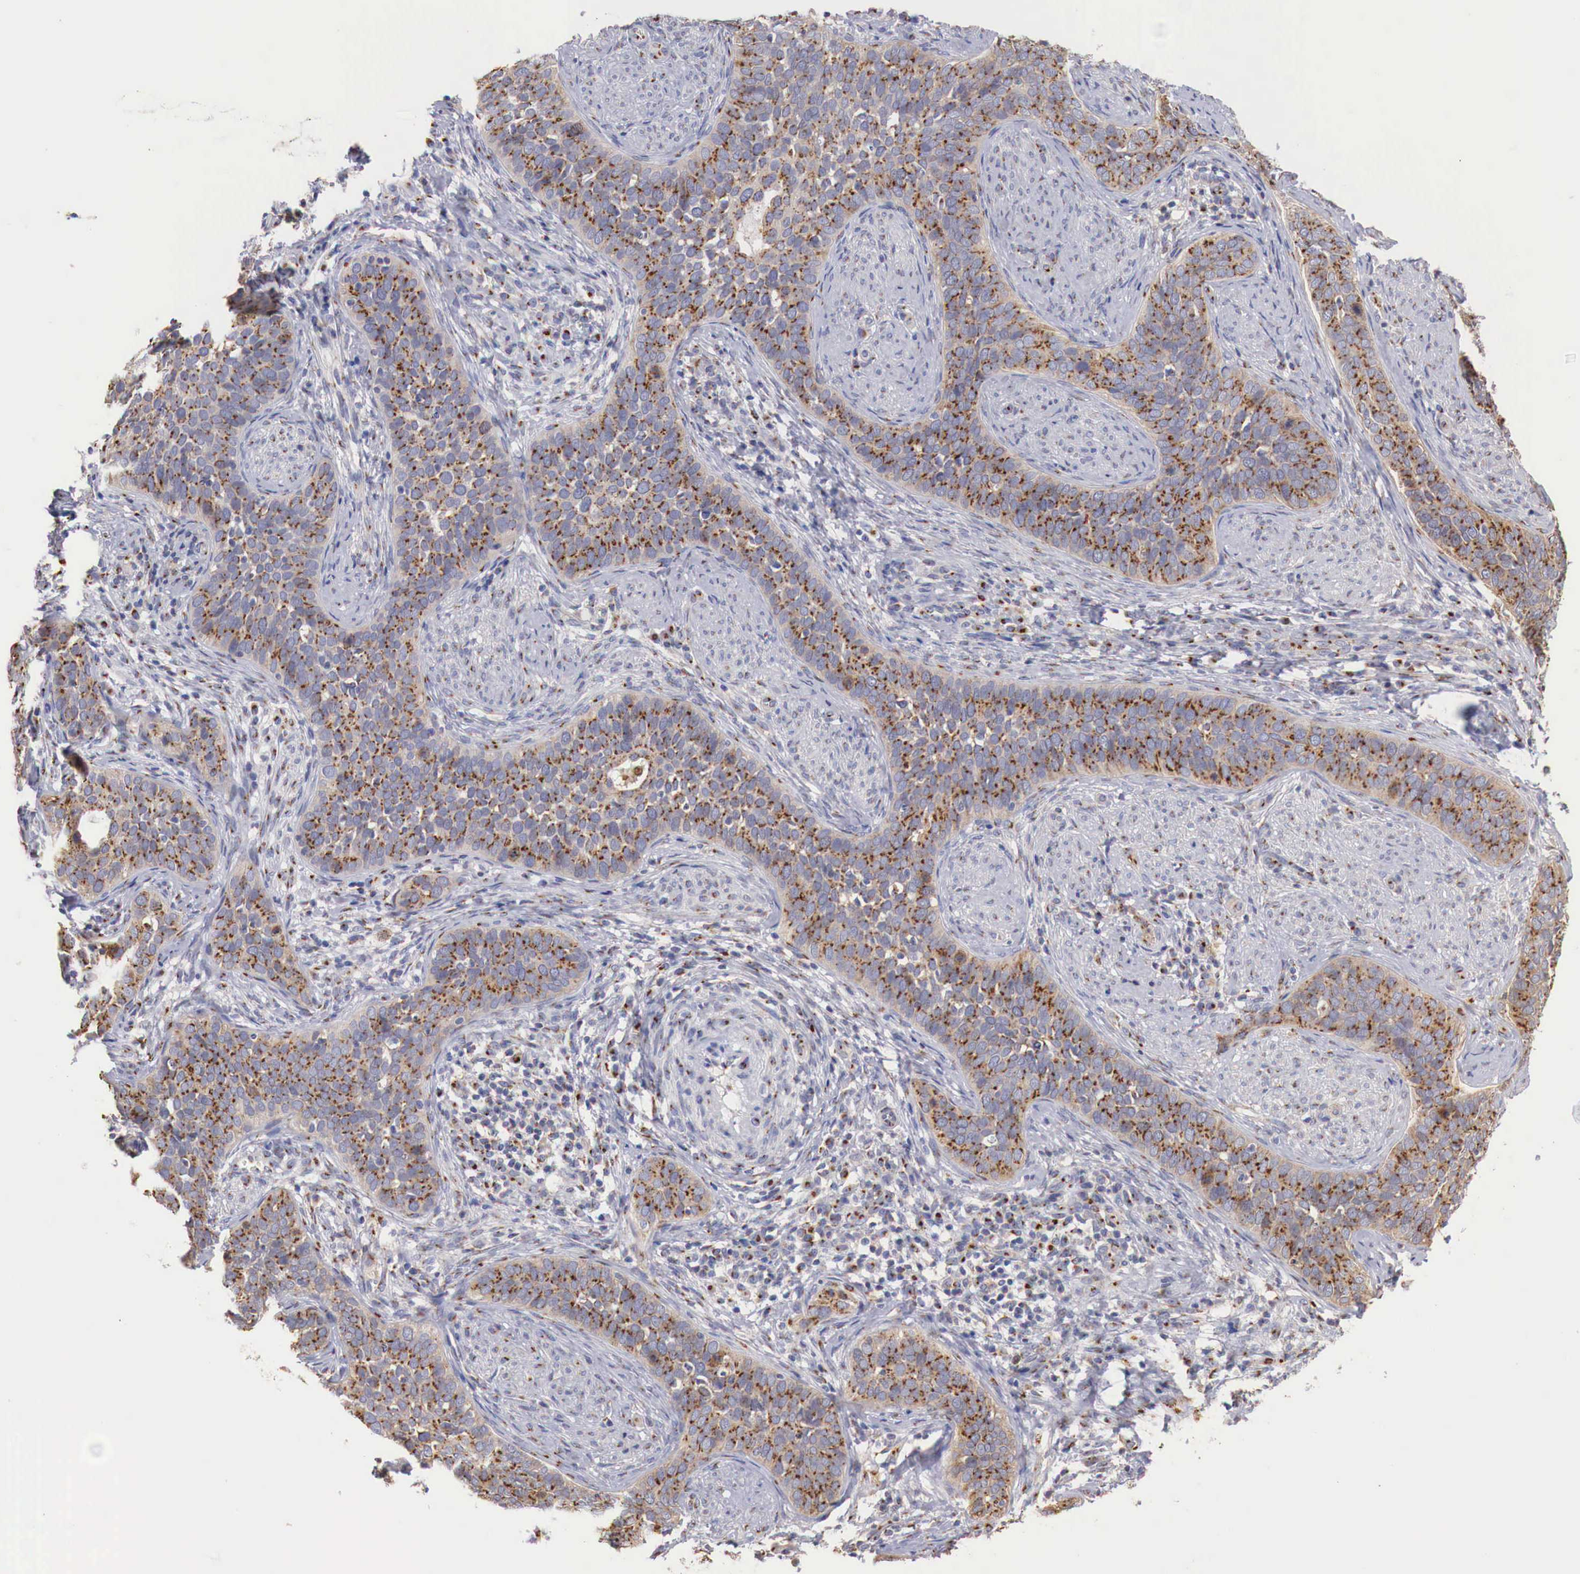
{"staining": {"intensity": "strong", "quantity": ">75%", "location": "cytoplasmic/membranous"}, "tissue": "cervical cancer", "cell_type": "Tumor cells", "image_type": "cancer", "snomed": [{"axis": "morphology", "description": "Squamous cell carcinoma, NOS"}, {"axis": "topography", "description": "Cervix"}], "caption": "This is a micrograph of IHC staining of cervical cancer, which shows strong staining in the cytoplasmic/membranous of tumor cells.", "gene": "SYAP1", "patient": {"sex": "female", "age": 31}}